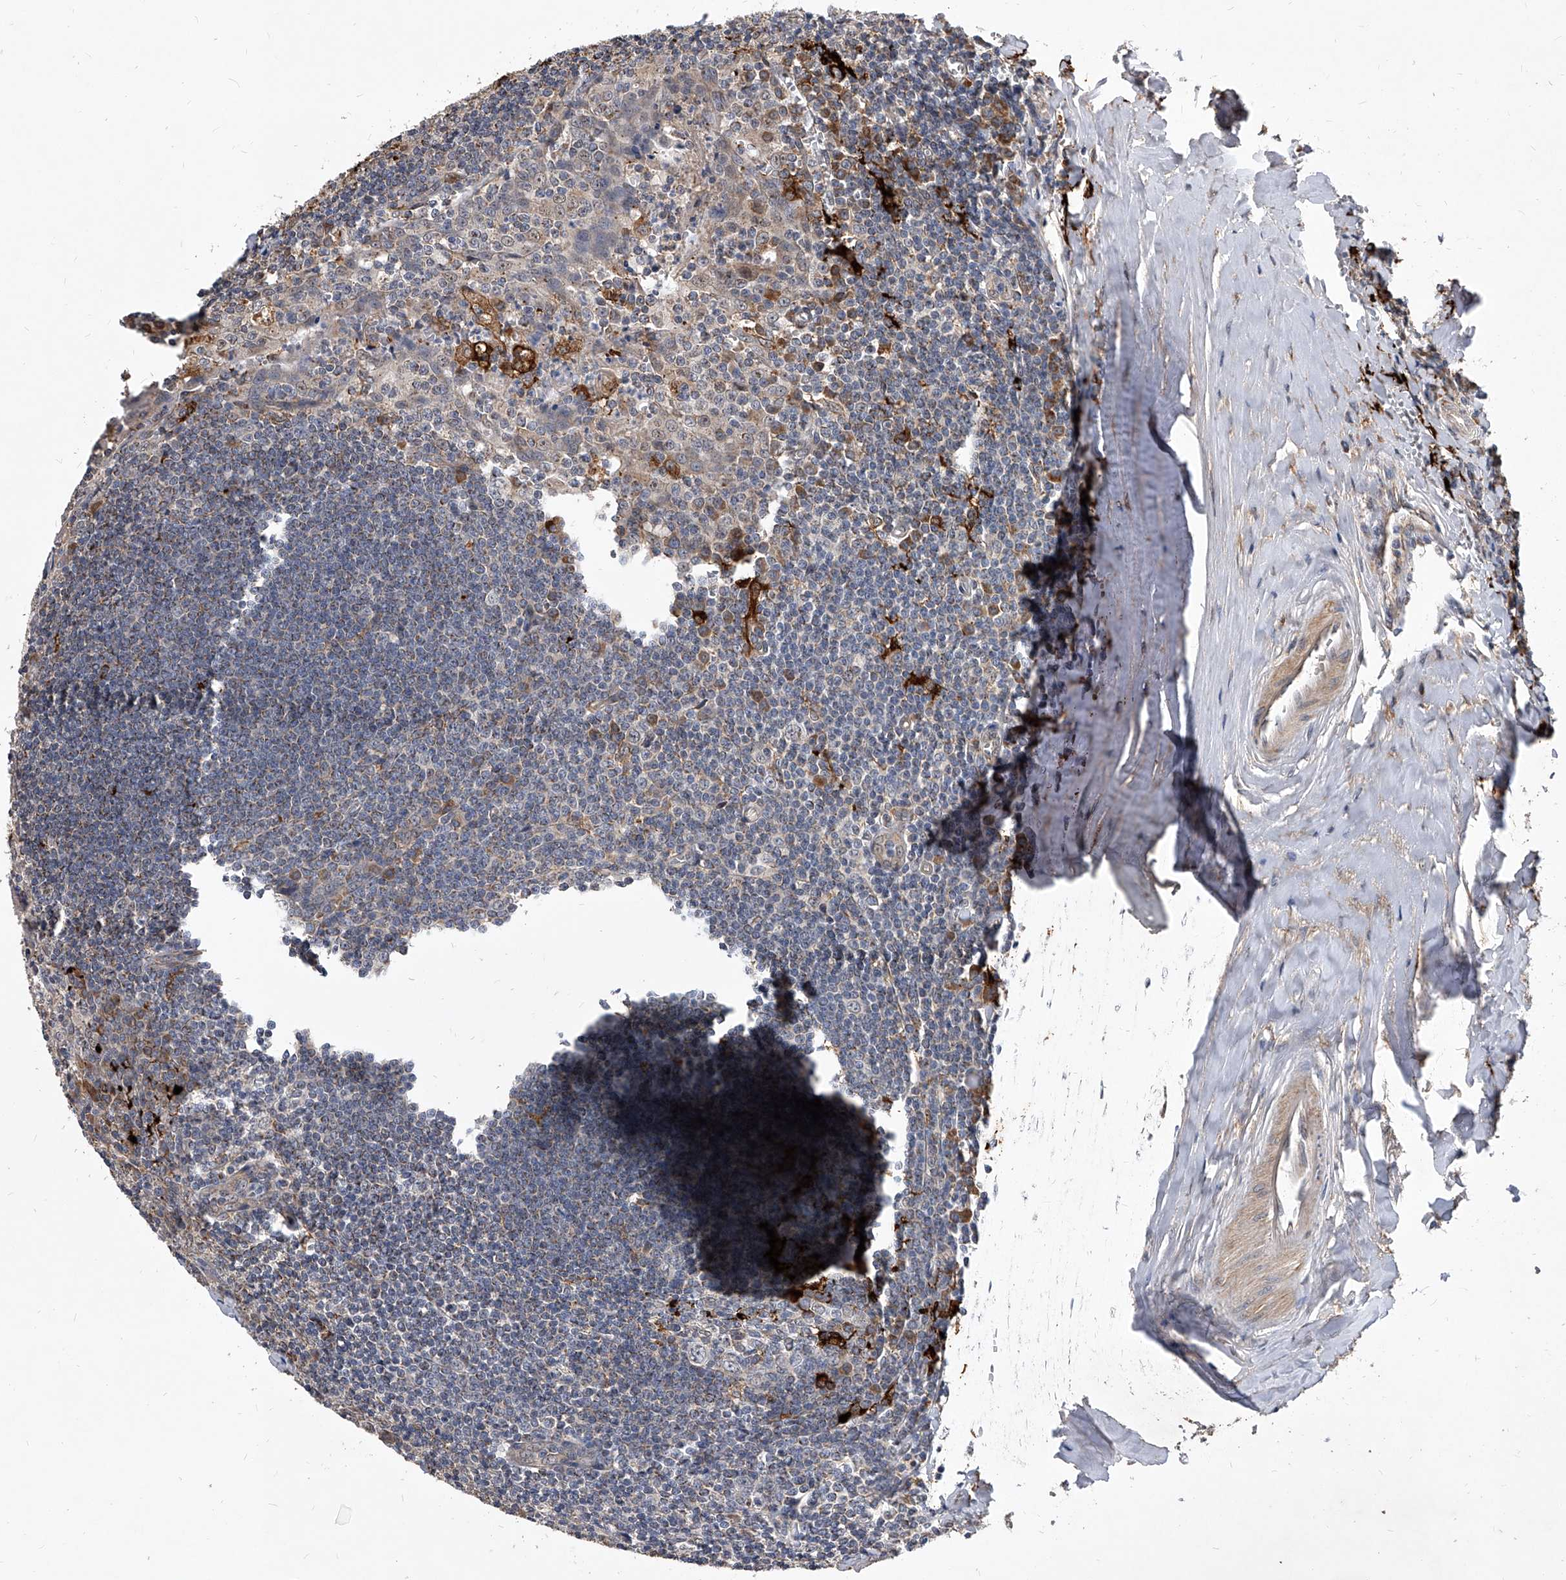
{"staining": {"intensity": "moderate", "quantity": "<25%", "location": "cytoplasmic/membranous"}, "tissue": "tonsil", "cell_type": "Germinal center cells", "image_type": "normal", "snomed": [{"axis": "morphology", "description": "Normal tissue, NOS"}, {"axis": "topography", "description": "Tonsil"}], "caption": "Immunohistochemical staining of benign human tonsil demonstrates moderate cytoplasmic/membranous protein staining in about <25% of germinal center cells.", "gene": "SOBP", "patient": {"sex": "male", "age": 27}}